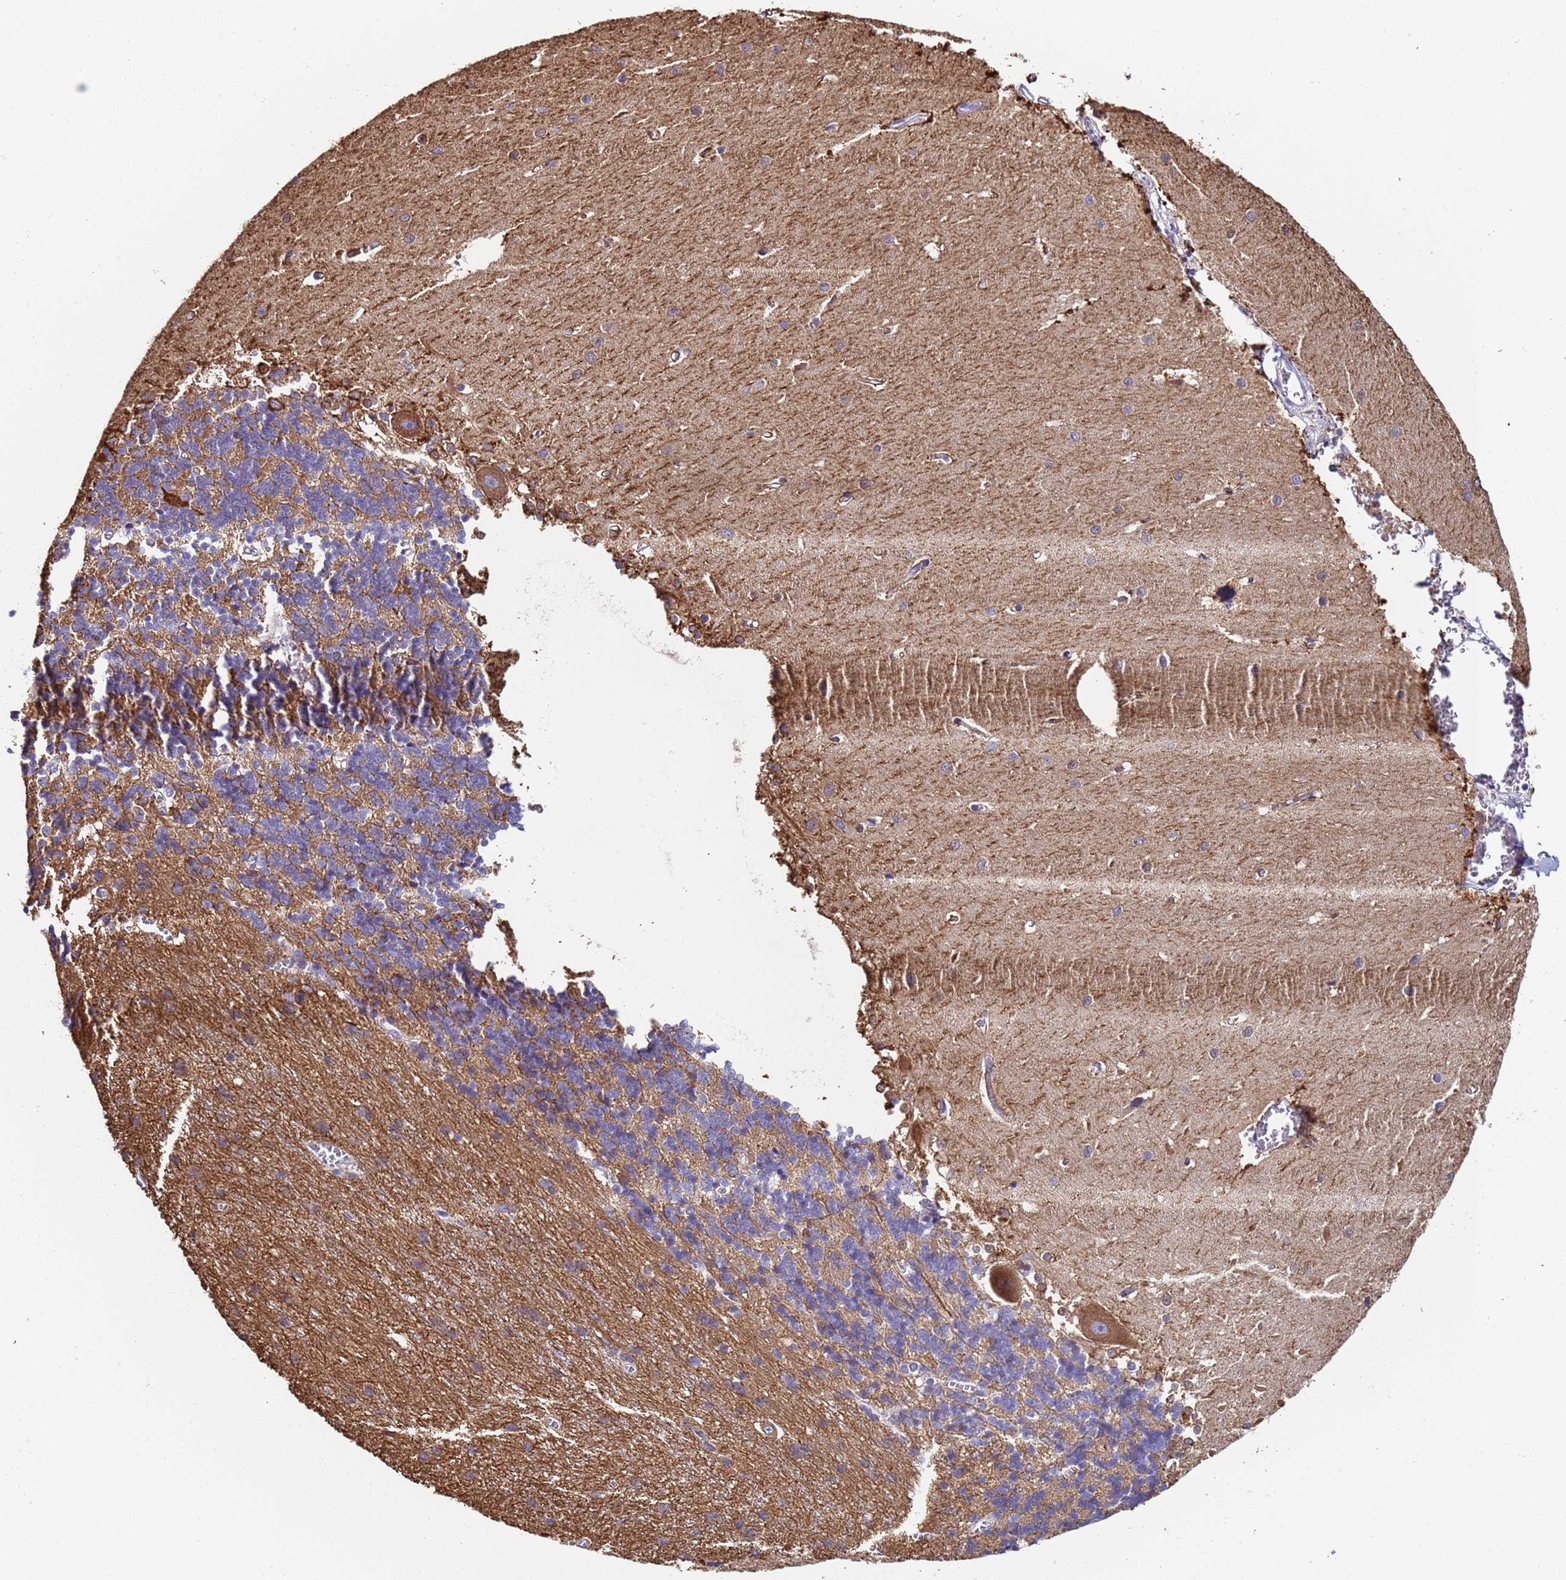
{"staining": {"intensity": "moderate", "quantity": "25%-75%", "location": "cytoplasmic/membranous"}, "tissue": "cerebellum", "cell_type": "Cells in granular layer", "image_type": "normal", "snomed": [{"axis": "morphology", "description": "Normal tissue, NOS"}, {"axis": "topography", "description": "Cerebellum"}], "caption": "IHC of normal human cerebellum demonstrates medium levels of moderate cytoplasmic/membranous staining in about 25%-75% of cells in granular layer.", "gene": "PAQR7", "patient": {"sex": "male", "age": 37}}